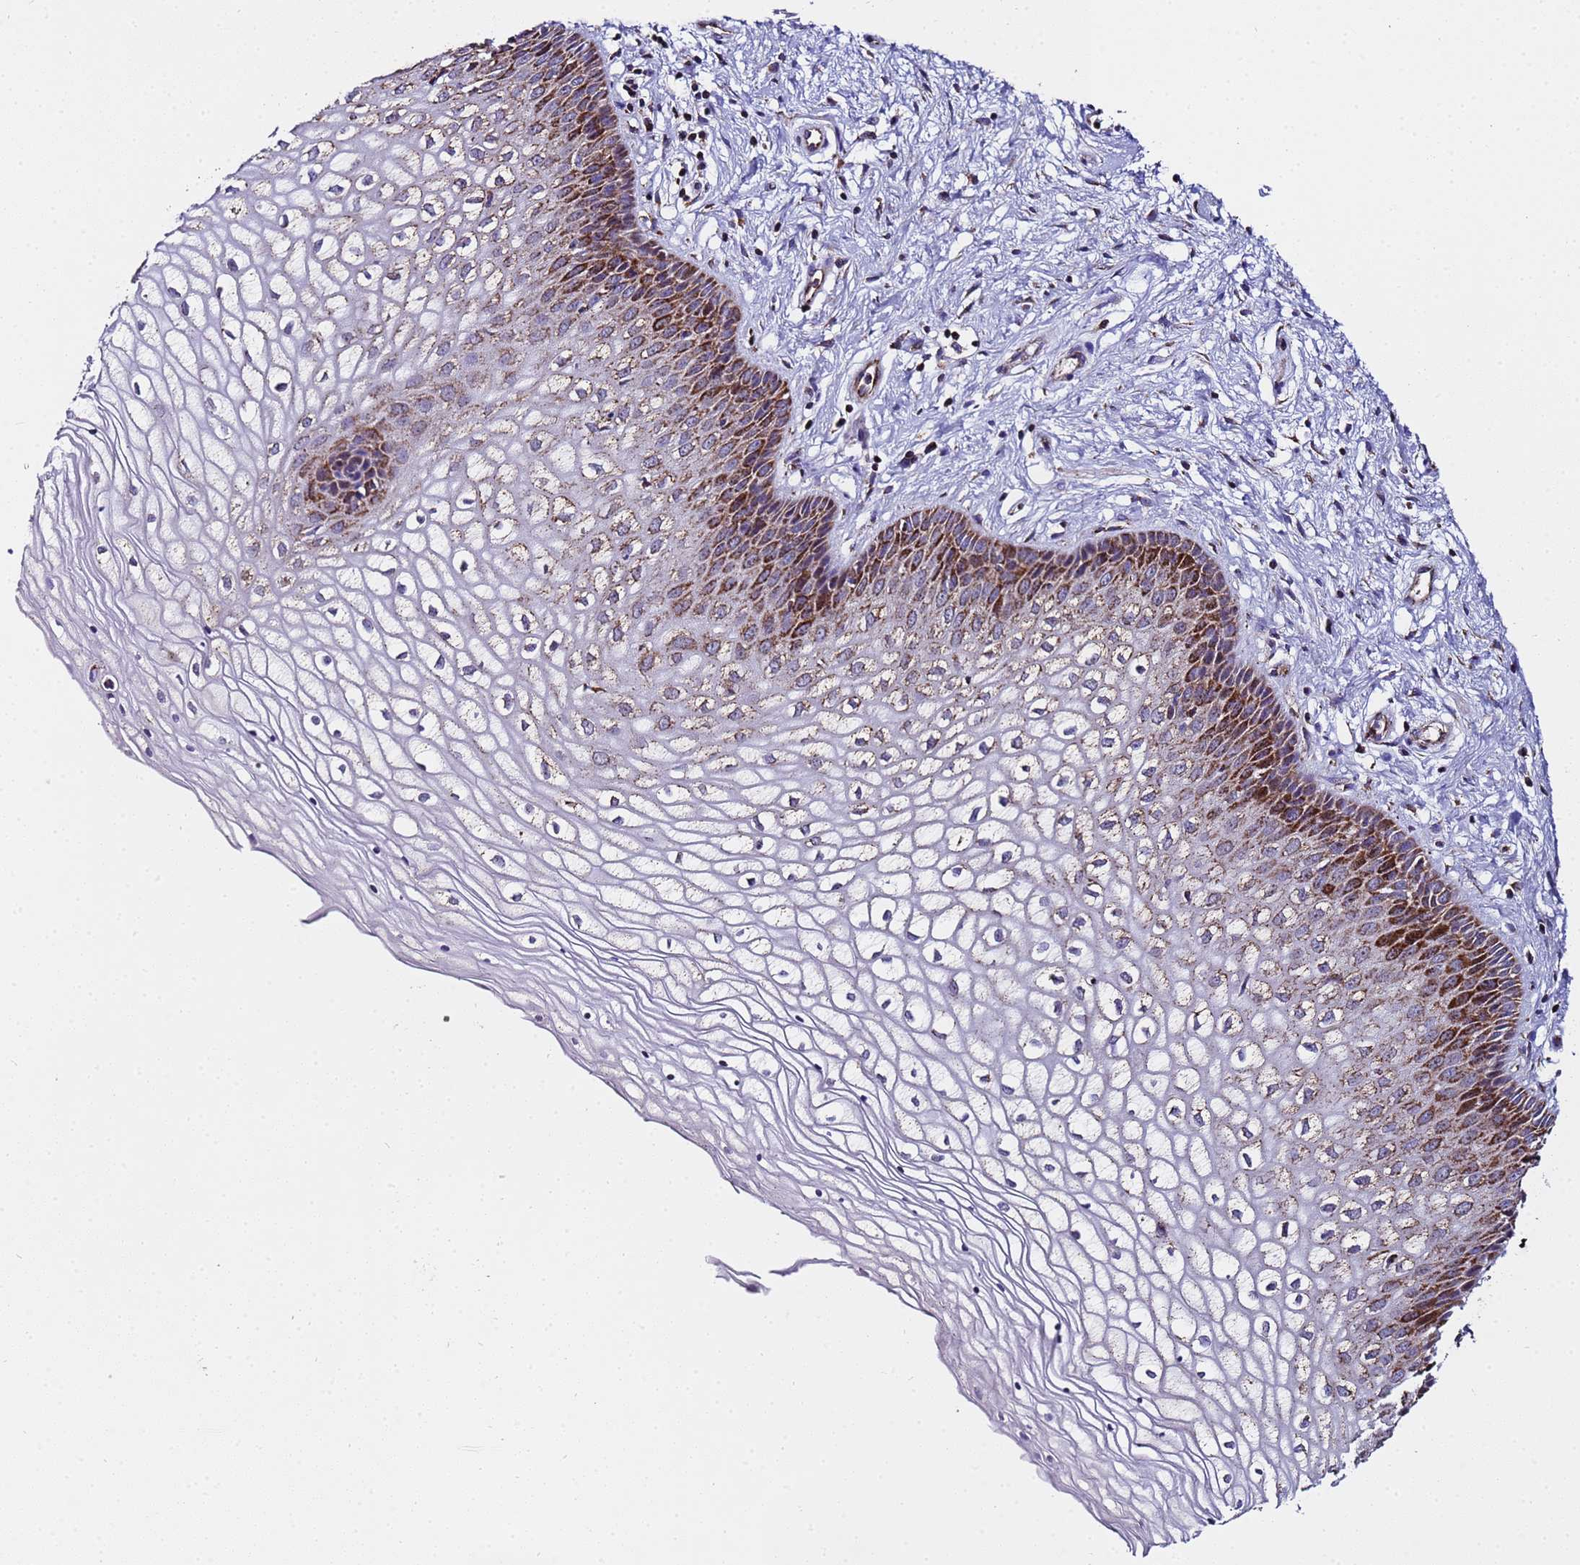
{"staining": {"intensity": "strong", "quantity": "25%-75%", "location": "cytoplasmic/membranous"}, "tissue": "vagina", "cell_type": "Squamous epithelial cells", "image_type": "normal", "snomed": [{"axis": "morphology", "description": "Normal tissue, NOS"}, {"axis": "topography", "description": "Vagina"}], "caption": "Vagina stained with a brown dye displays strong cytoplasmic/membranous positive expression in approximately 25%-75% of squamous epithelial cells.", "gene": "MRPS12", "patient": {"sex": "female", "age": 34}}